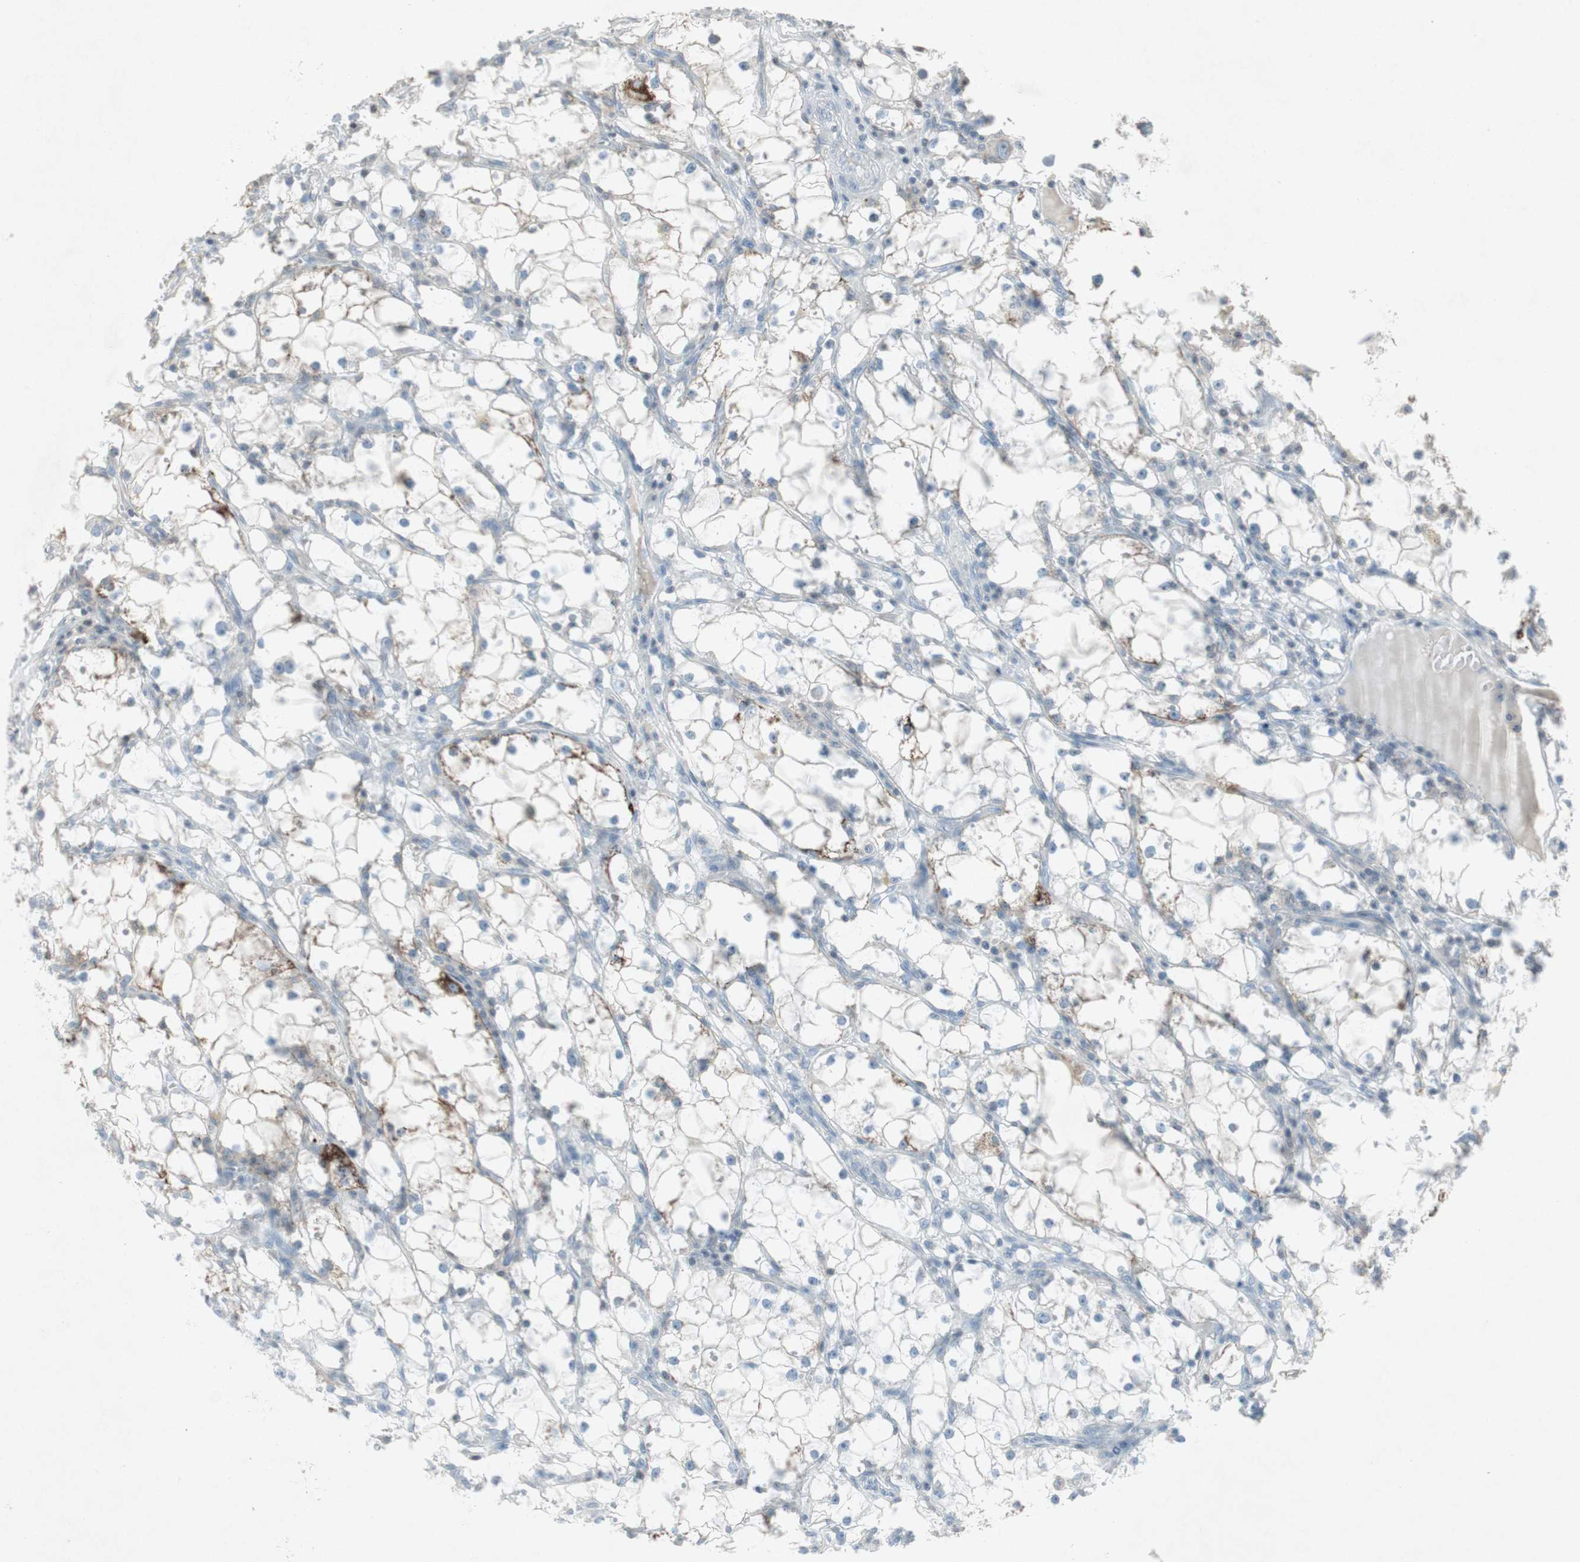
{"staining": {"intensity": "strong", "quantity": "<25%", "location": "cytoplasmic/membranous"}, "tissue": "renal cancer", "cell_type": "Tumor cells", "image_type": "cancer", "snomed": [{"axis": "morphology", "description": "Adenocarcinoma, NOS"}, {"axis": "topography", "description": "Kidney"}], "caption": "Approximately <25% of tumor cells in renal cancer (adenocarcinoma) demonstrate strong cytoplasmic/membranous protein staining as visualized by brown immunohistochemical staining.", "gene": "ARG2", "patient": {"sex": "male", "age": 56}}